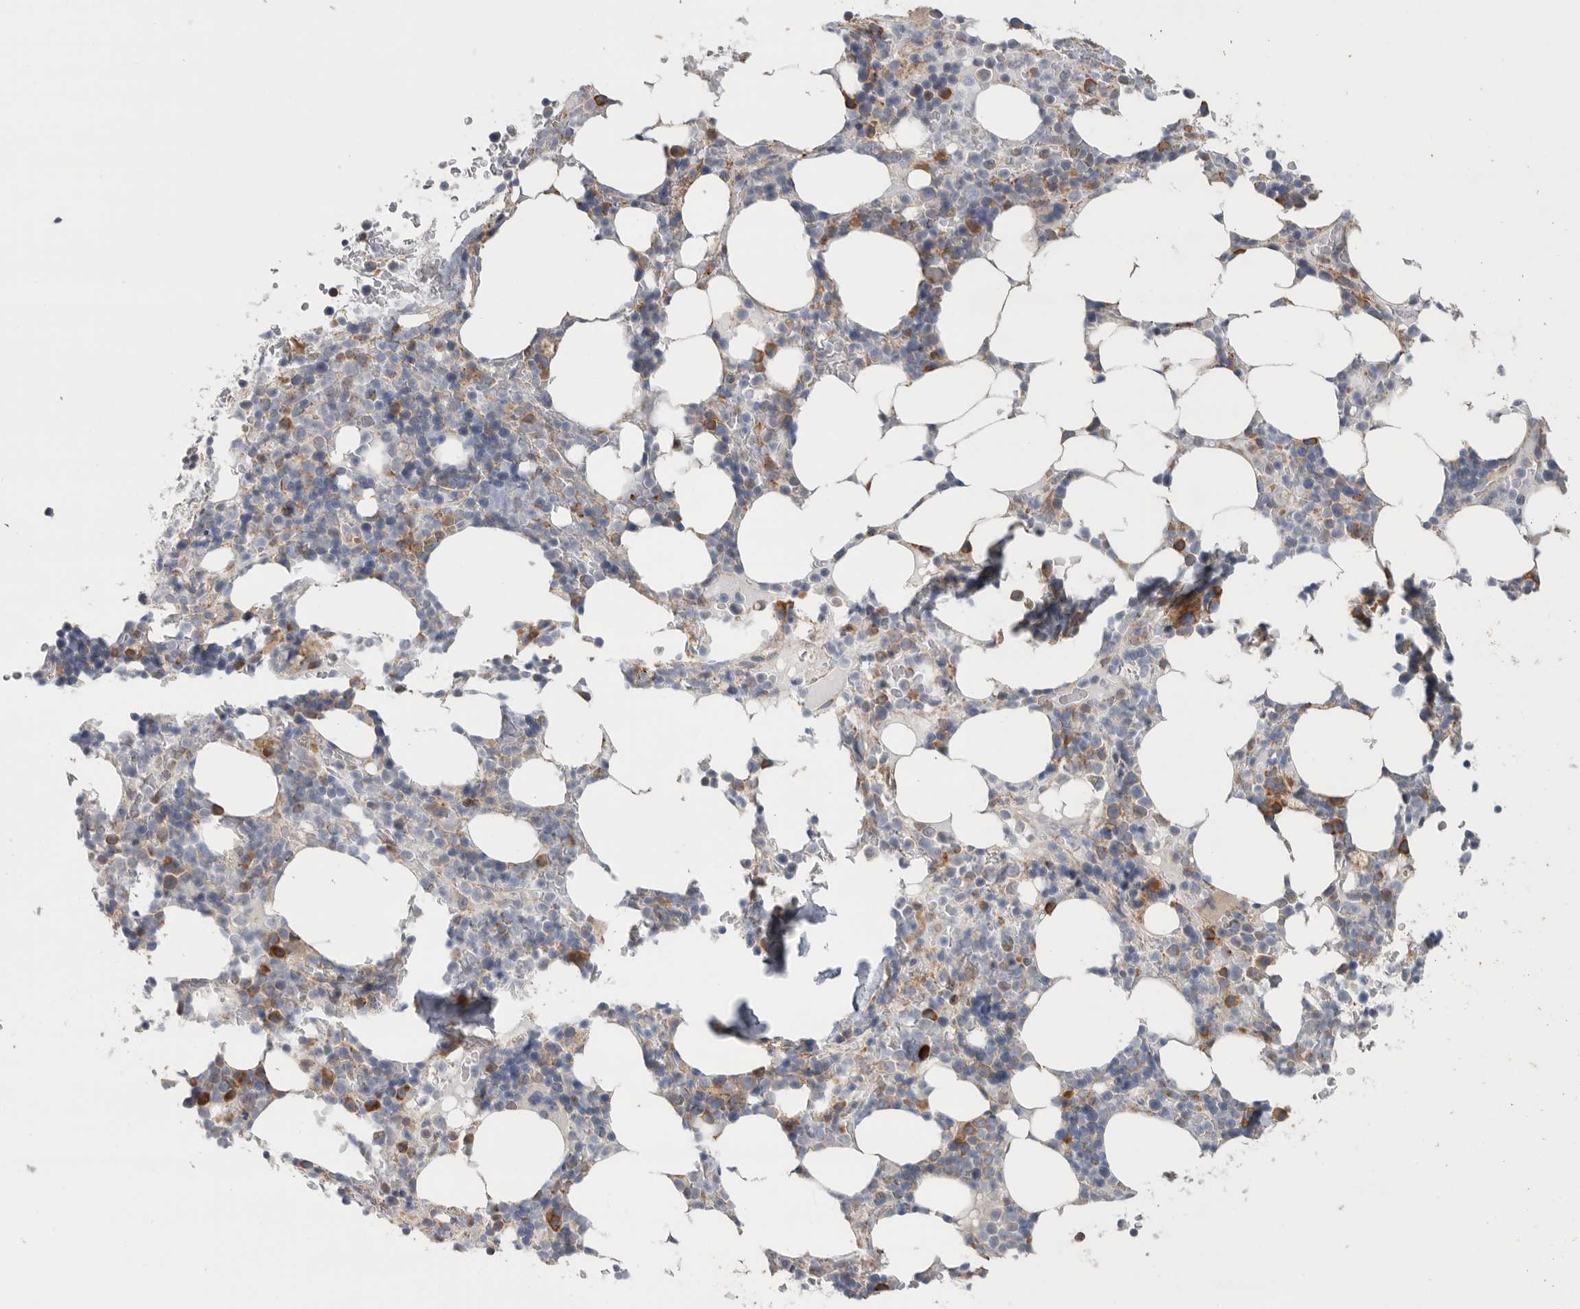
{"staining": {"intensity": "moderate", "quantity": "<25%", "location": "cytoplasmic/membranous"}, "tissue": "bone marrow", "cell_type": "Hematopoietic cells", "image_type": "normal", "snomed": [{"axis": "morphology", "description": "Normal tissue, NOS"}, {"axis": "topography", "description": "Bone marrow"}], "caption": "DAB immunohistochemical staining of normal human bone marrow reveals moderate cytoplasmic/membranous protein positivity in about <25% of hematopoietic cells.", "gene": "GANAB", "patient": {"sex": "male", "age": 58}}